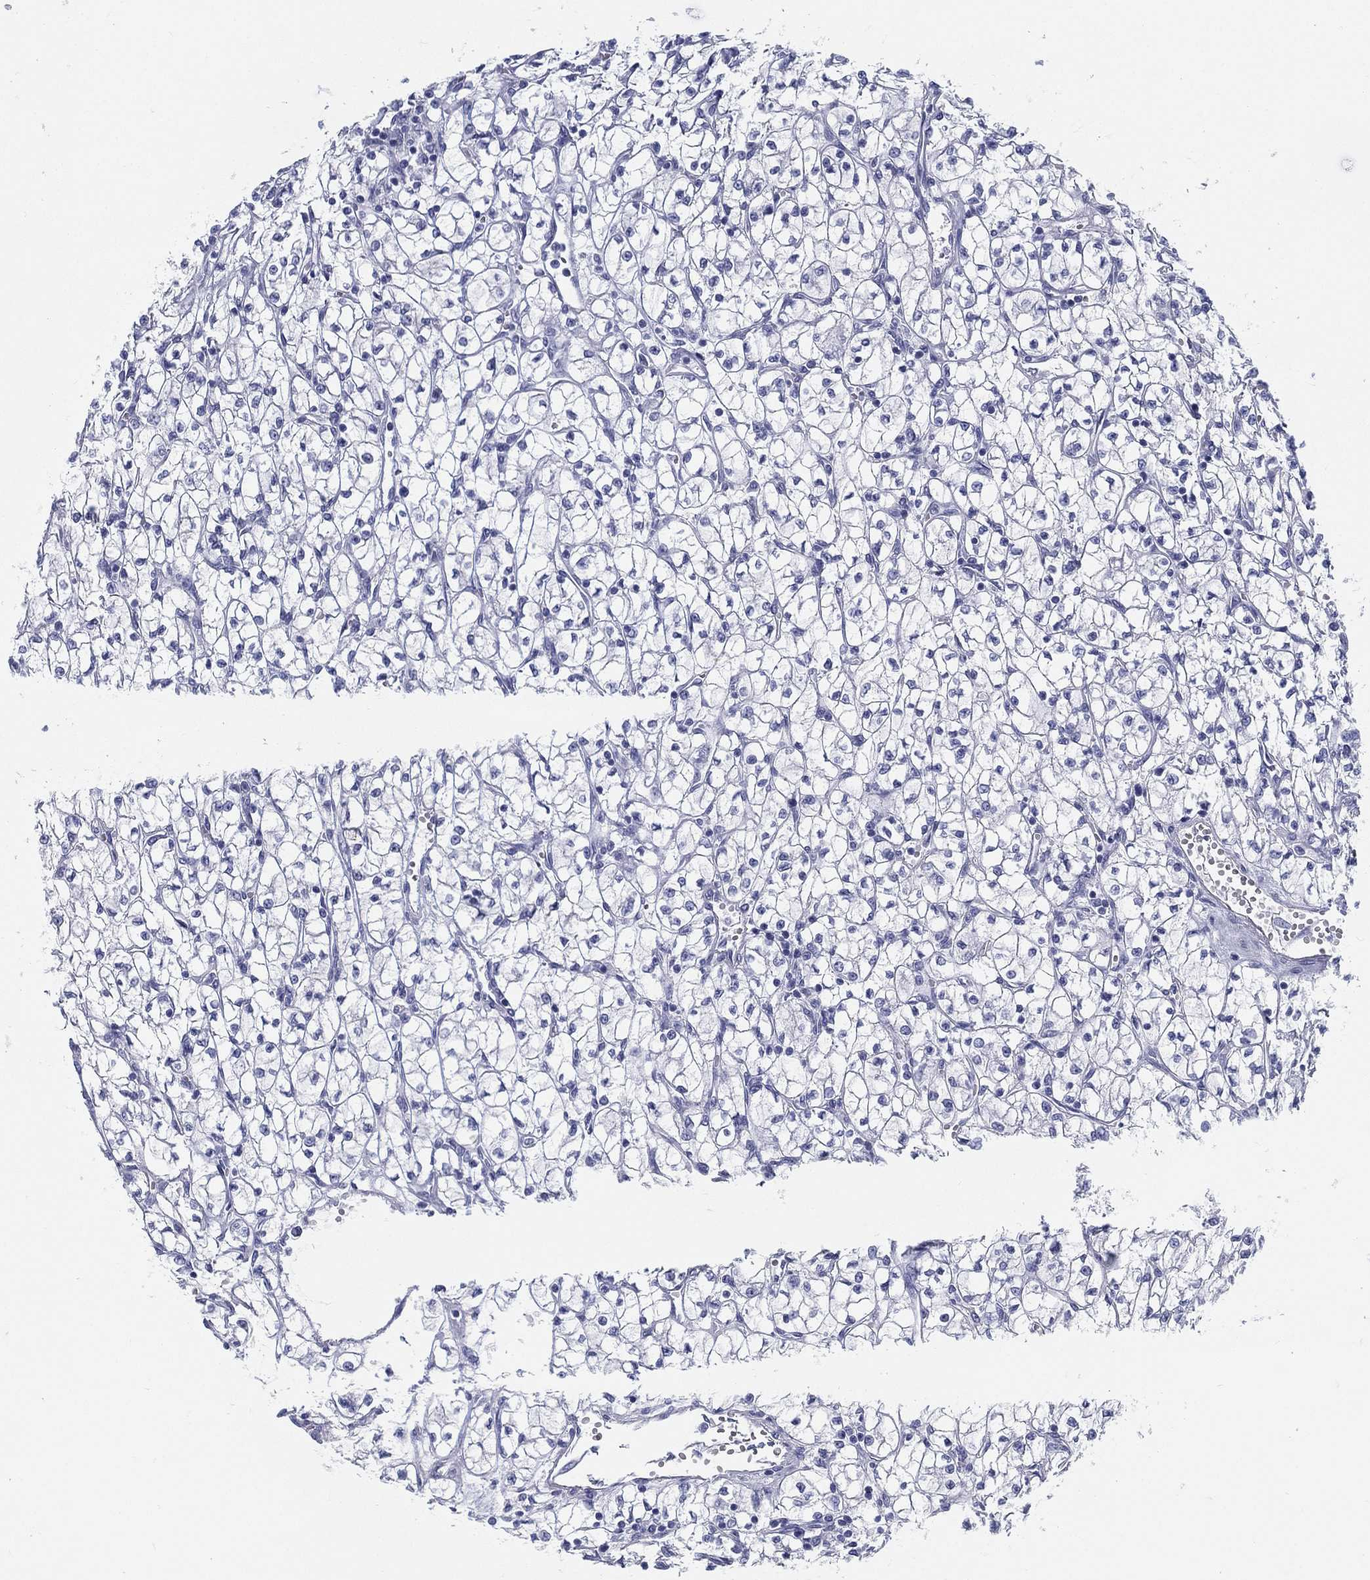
{"staining": {"intensity": "negative", "quantity": "none", "location": "none"}, "tissue": "renal cancer", "cell_type": "Tumor cells", "image_type": "cancer", "snomed": [{"axis": "morphology", "description": "Adenocarcinoma, NOS"}, {"axis": "topography", "description": "Kidney"}], "caption": "DAB (3,3'-diaminobenzidine) immunohistochemical staining of human renal adenocarcinoma exhibits no significant positivity in tumor cells.", "gene": "ATP1B2", "patient": {"sex": "female", "age": 64}}